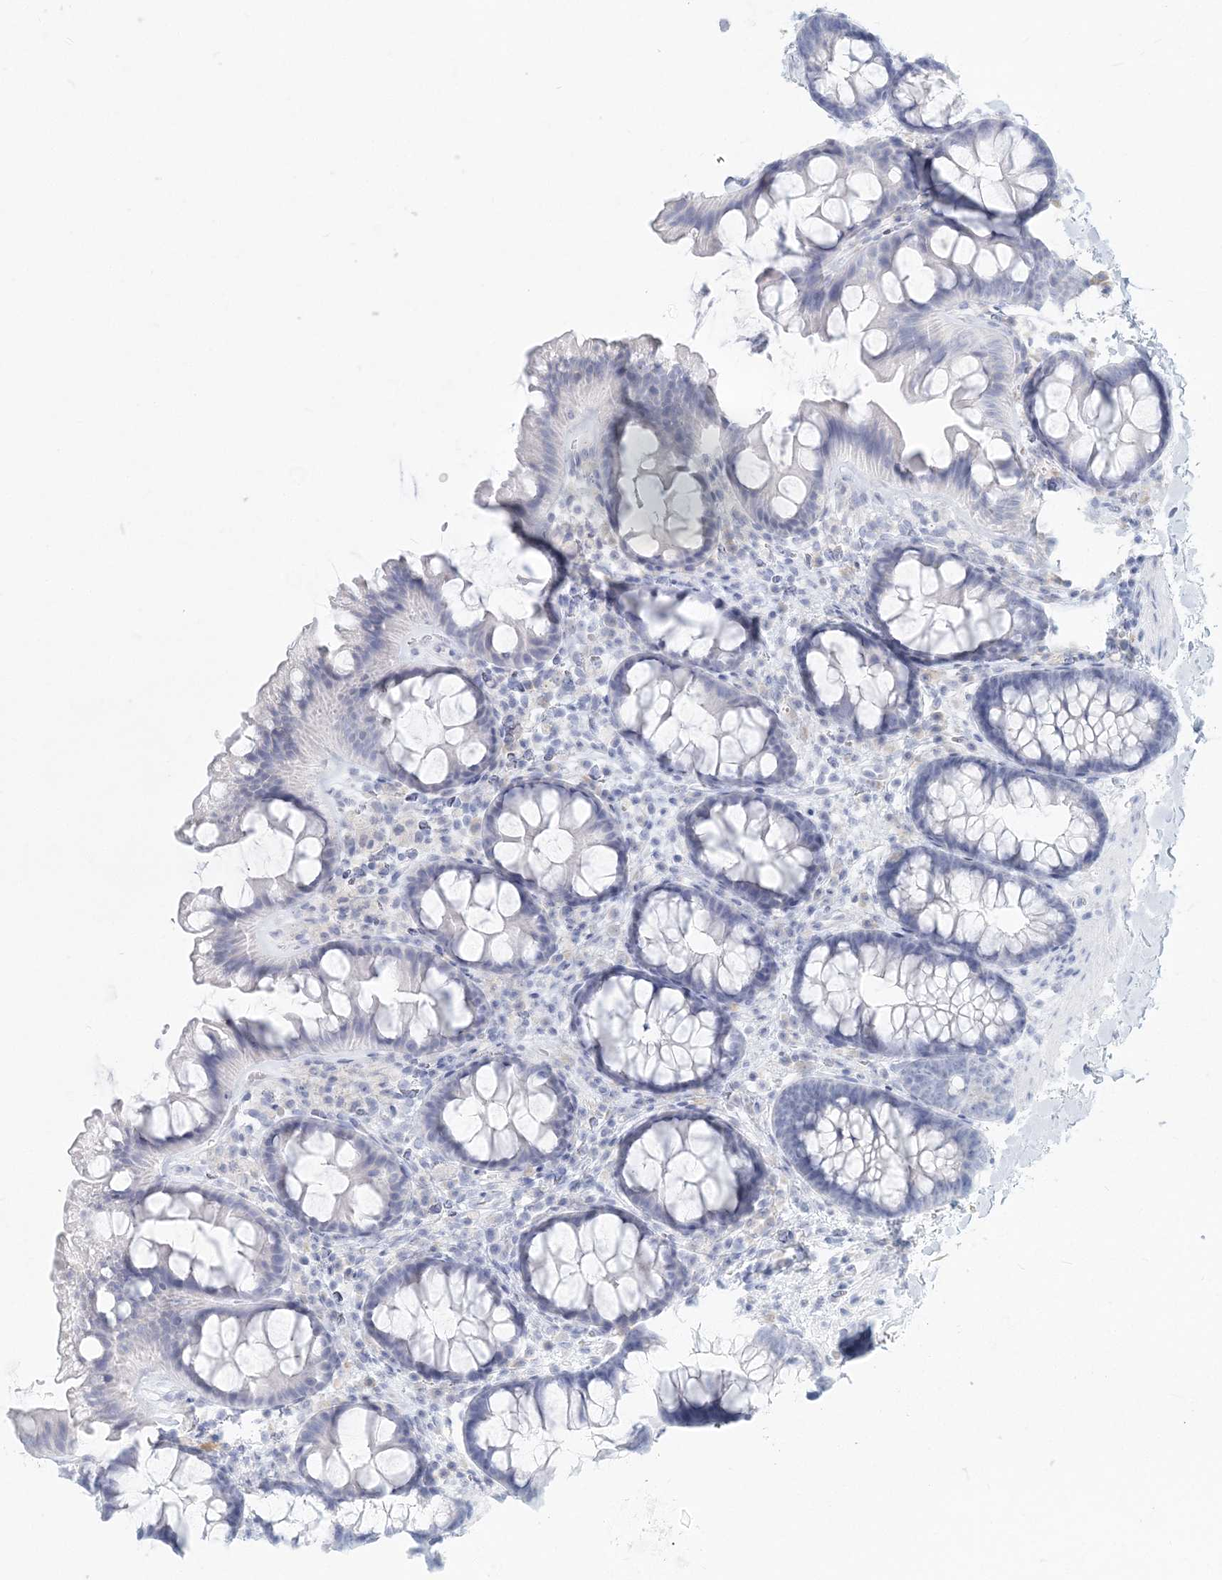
{"staining": {"intensity": "negative", "quantity": "none", "location": "none"}, "tissue": "colon", "cell_type": "Glandular cells", "image_type": "normal", "snomed": [{"axis": "morphology", "description": "Normal tissue, NOS"}, {"axis": "topography", "description": "Colon"}], "caption": "Immunohistochemistry of benign human colon exhibits no expression in glandular cells.", "gene": "CSN1S1", "patient": {"sex": "female", "age": 62}}